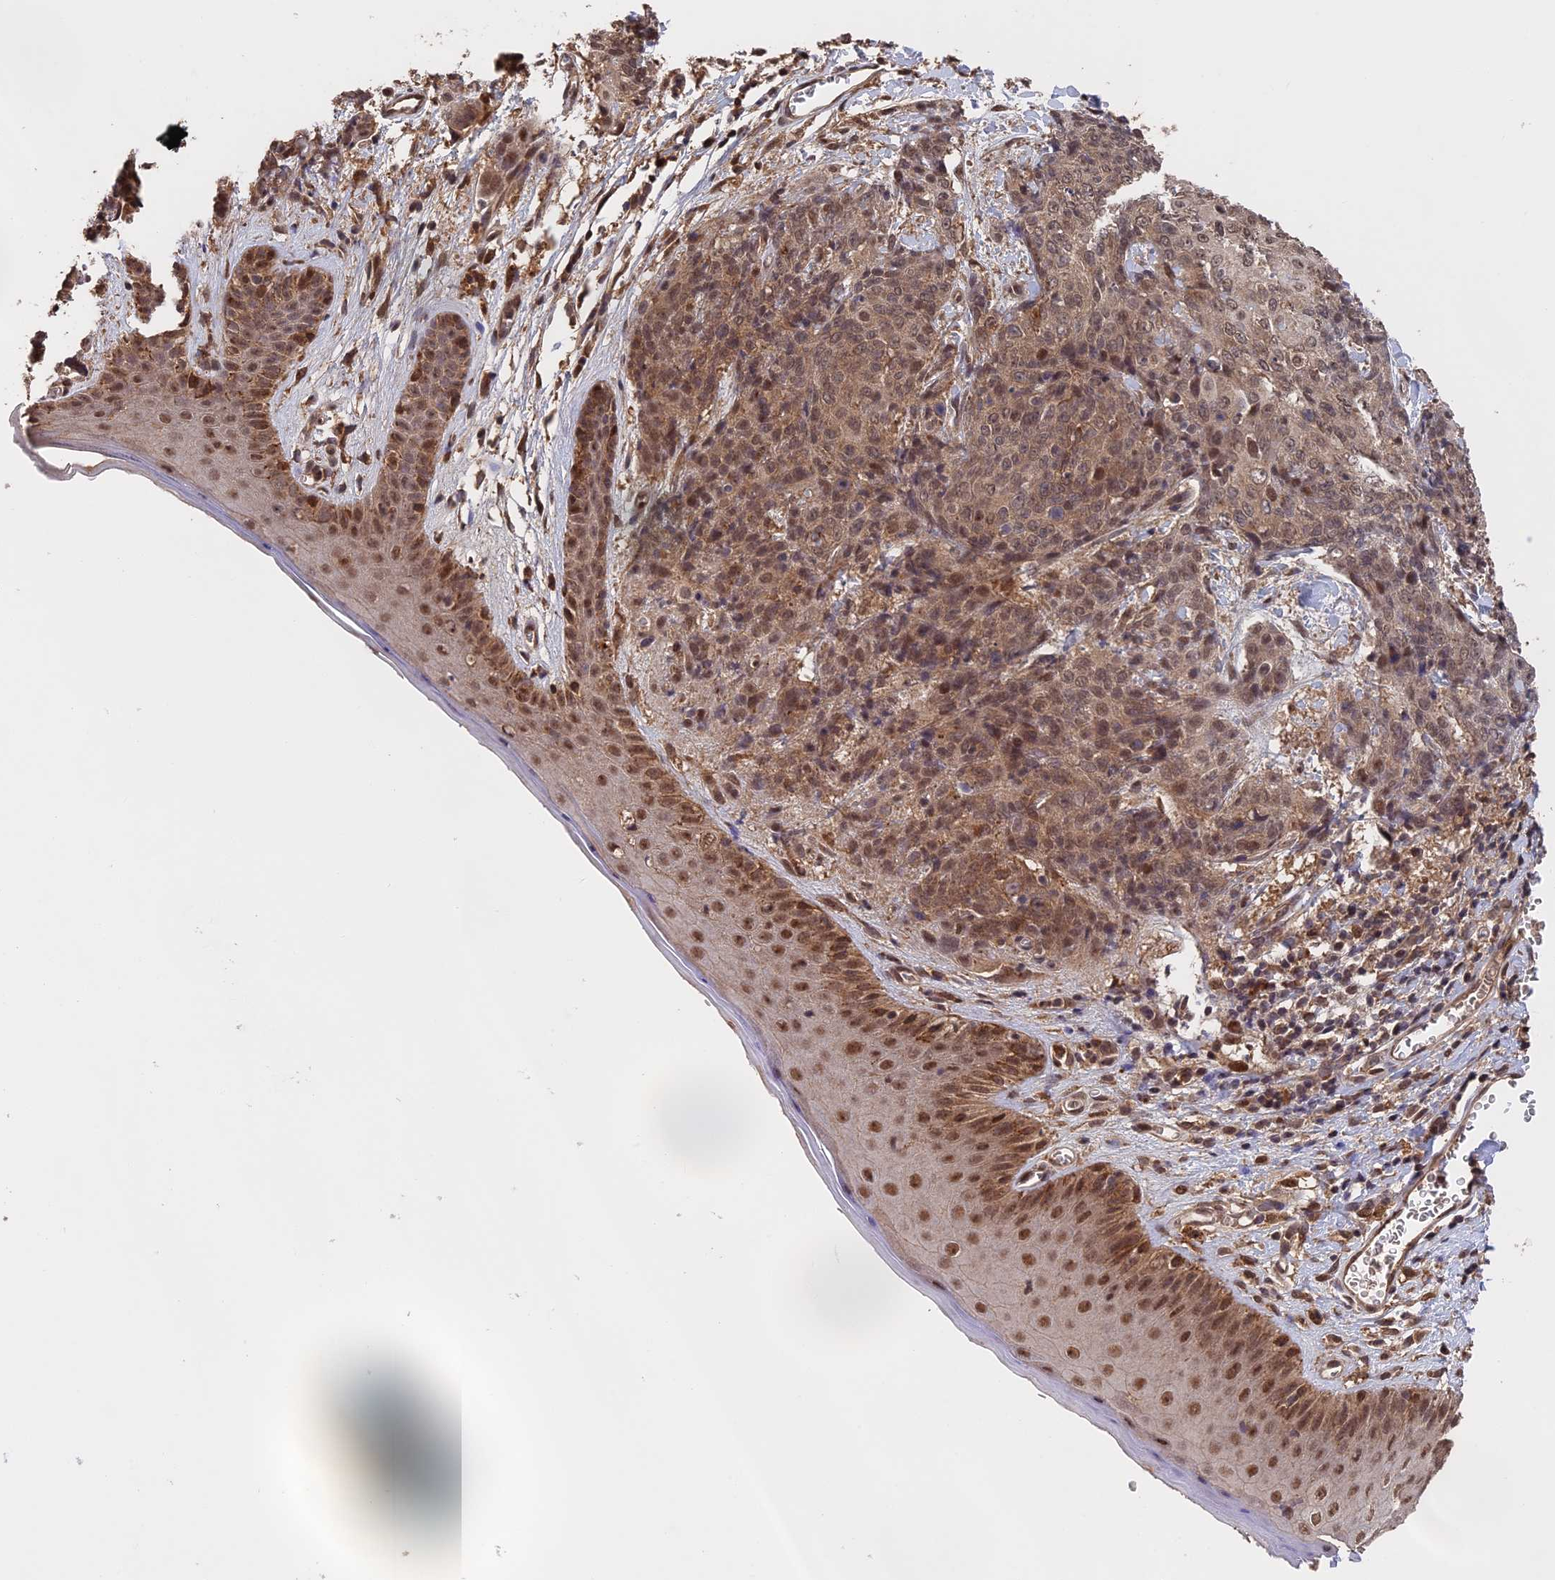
{"staining": {"intensity": "moderate", "quantity": ">75%", "location": "cytoplasmic/membranous,nuclear"}, "tissue": "skin cancer", "cell_type": "Tumor cells", "image_type": "cancer", "snomed": [{"axis": "morphology", "description": "Squamous cell carcinoma, NOS"}, {"axis": "topography", "description": "Skin"}, {"axis": "topography", "description": "Vulva"}], "caption": "A micrograph of human skin cancer stained for a protein reveals moderate cytoplasmic/membranous and nuclear brown staining in tumor cells. (DAB IHC, brown staining for protein, blue staining for nuclei).", "gene": "OSBPL1A", "patient": {"sex": "female", "age": 85}}